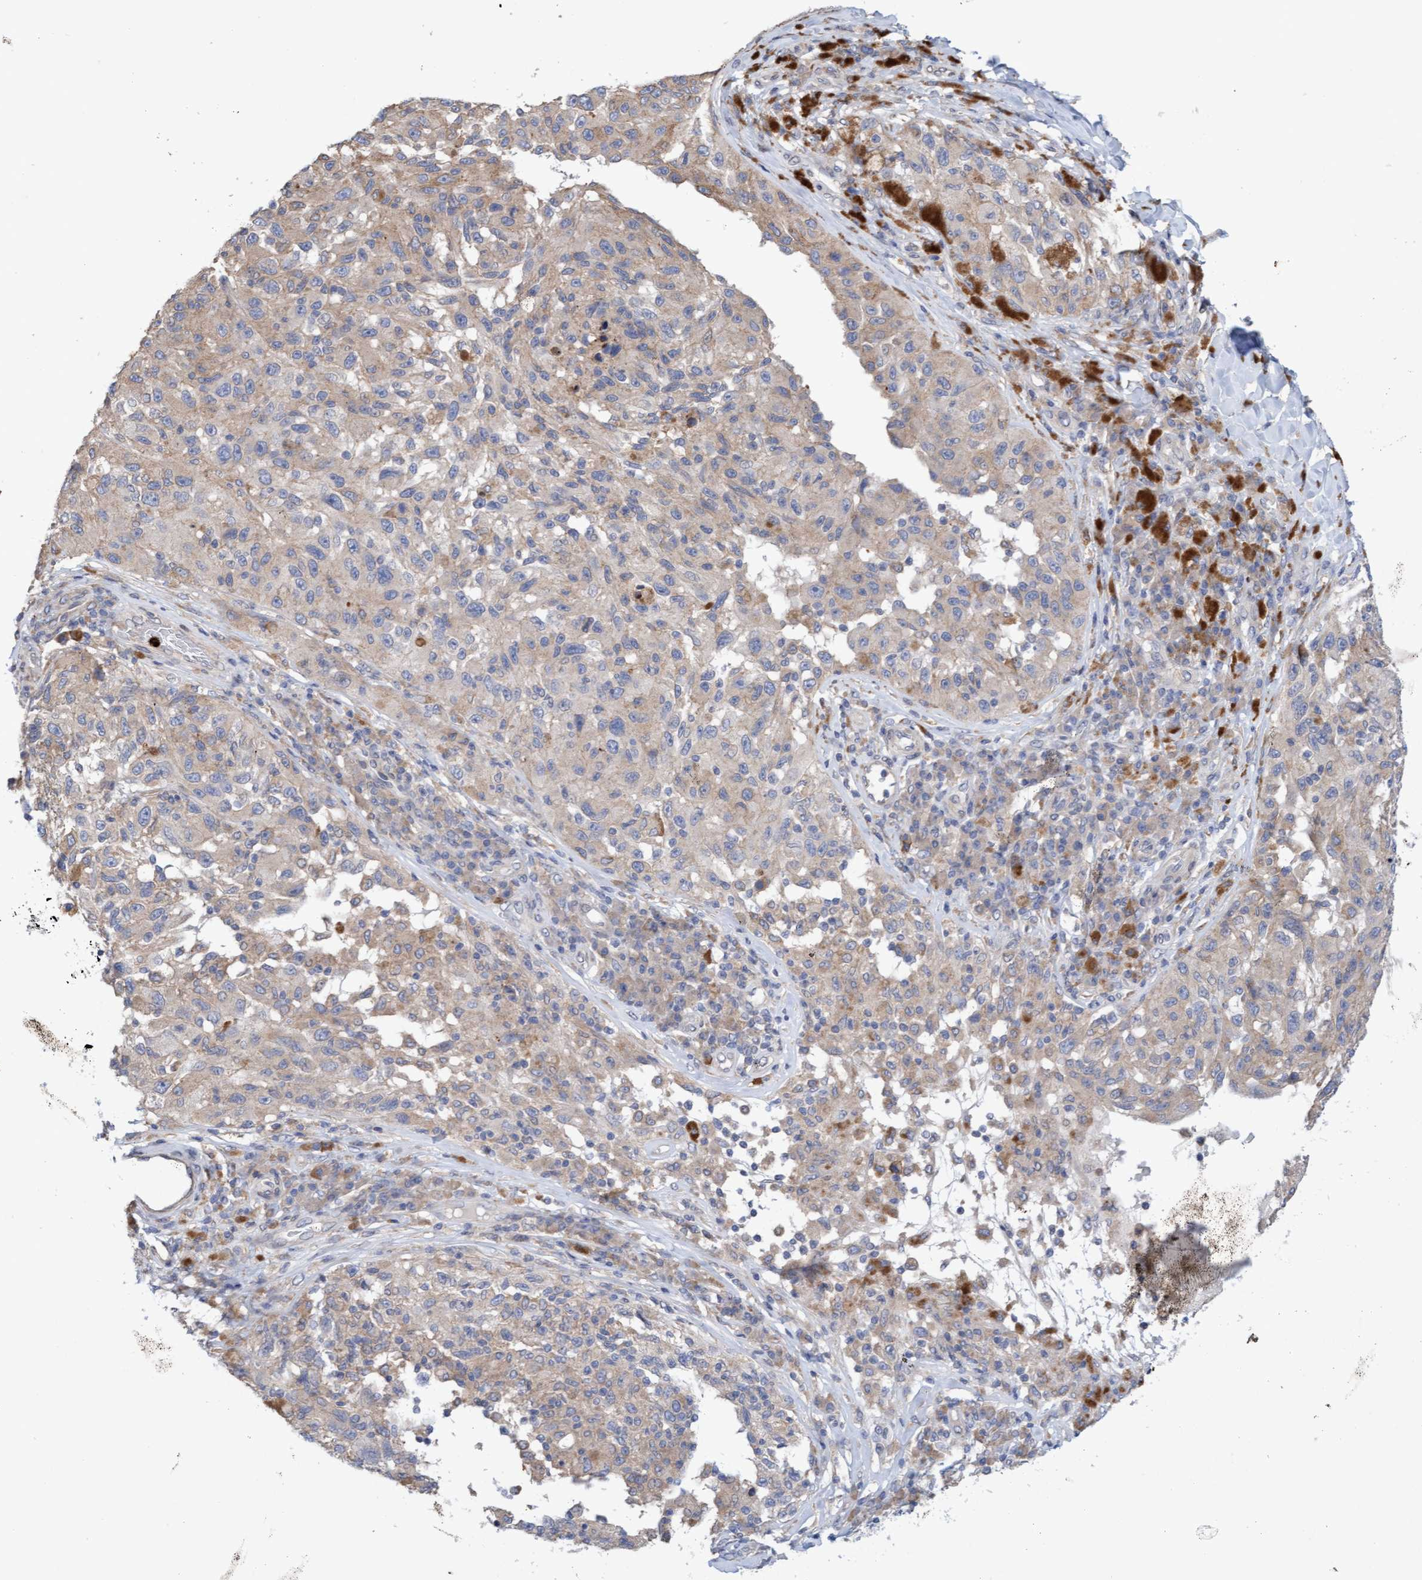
{"staining": {"intensity": "negative", "quantity": "none", "location": "none"}, "tissue": "melanoma", "cell_type": "Tumor cells", "image_type": "cancer", "snomed": [{"axis": "morphology", "description": "Malignant melanoma, NOS"}, {"axis": "topography", "description": "Skin"}], "caption": "Malignant melanoma was stained to show a protein in brown. There is no significant expression in tumor cells.", "gene": "MMP8", "patient": {"sex": "female", "age": 73}}